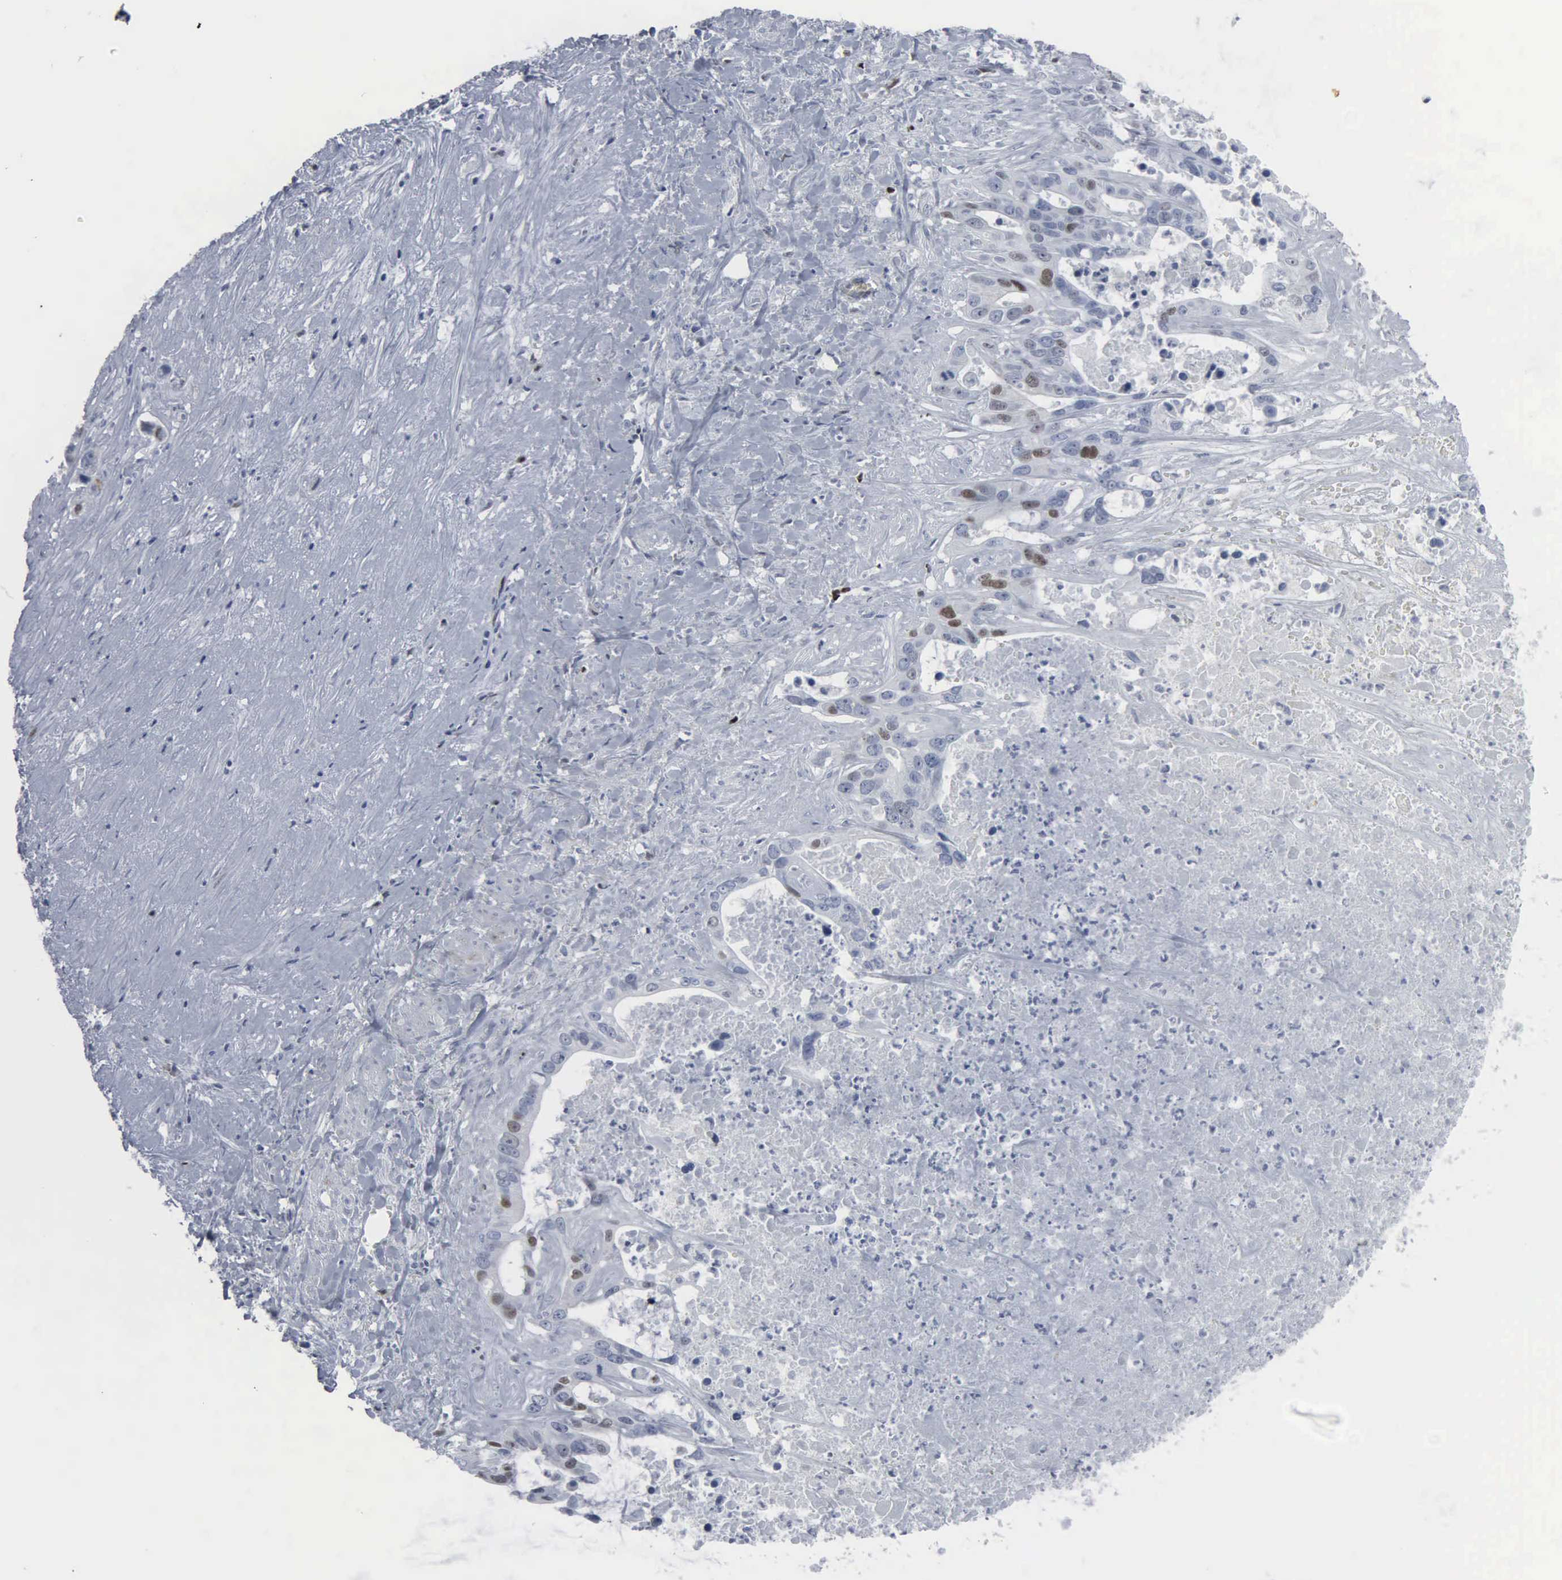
{"staining": {"intensity": "moderate", "quantity": "<25%", "location": "nuclear"}, "tissue": "liver cancer", "cell_type": "Tumor cells", "image_type": "cancer", "snomed": [{"axis": "morphology", "description": "Cholangiocarcinoma"}, {"axis": "topography", "description": "Liver"}], "caption": "A high-resolution histopathology image shows IHC staining of liver cholangiocarcinoma, which reveals moderate nuclear positivity in about <25% of tumor cells. (IHC, brightfield microscopy, high magnification).", "gene": "CCND3", "patient": {"sex": "female", "age": 65}}